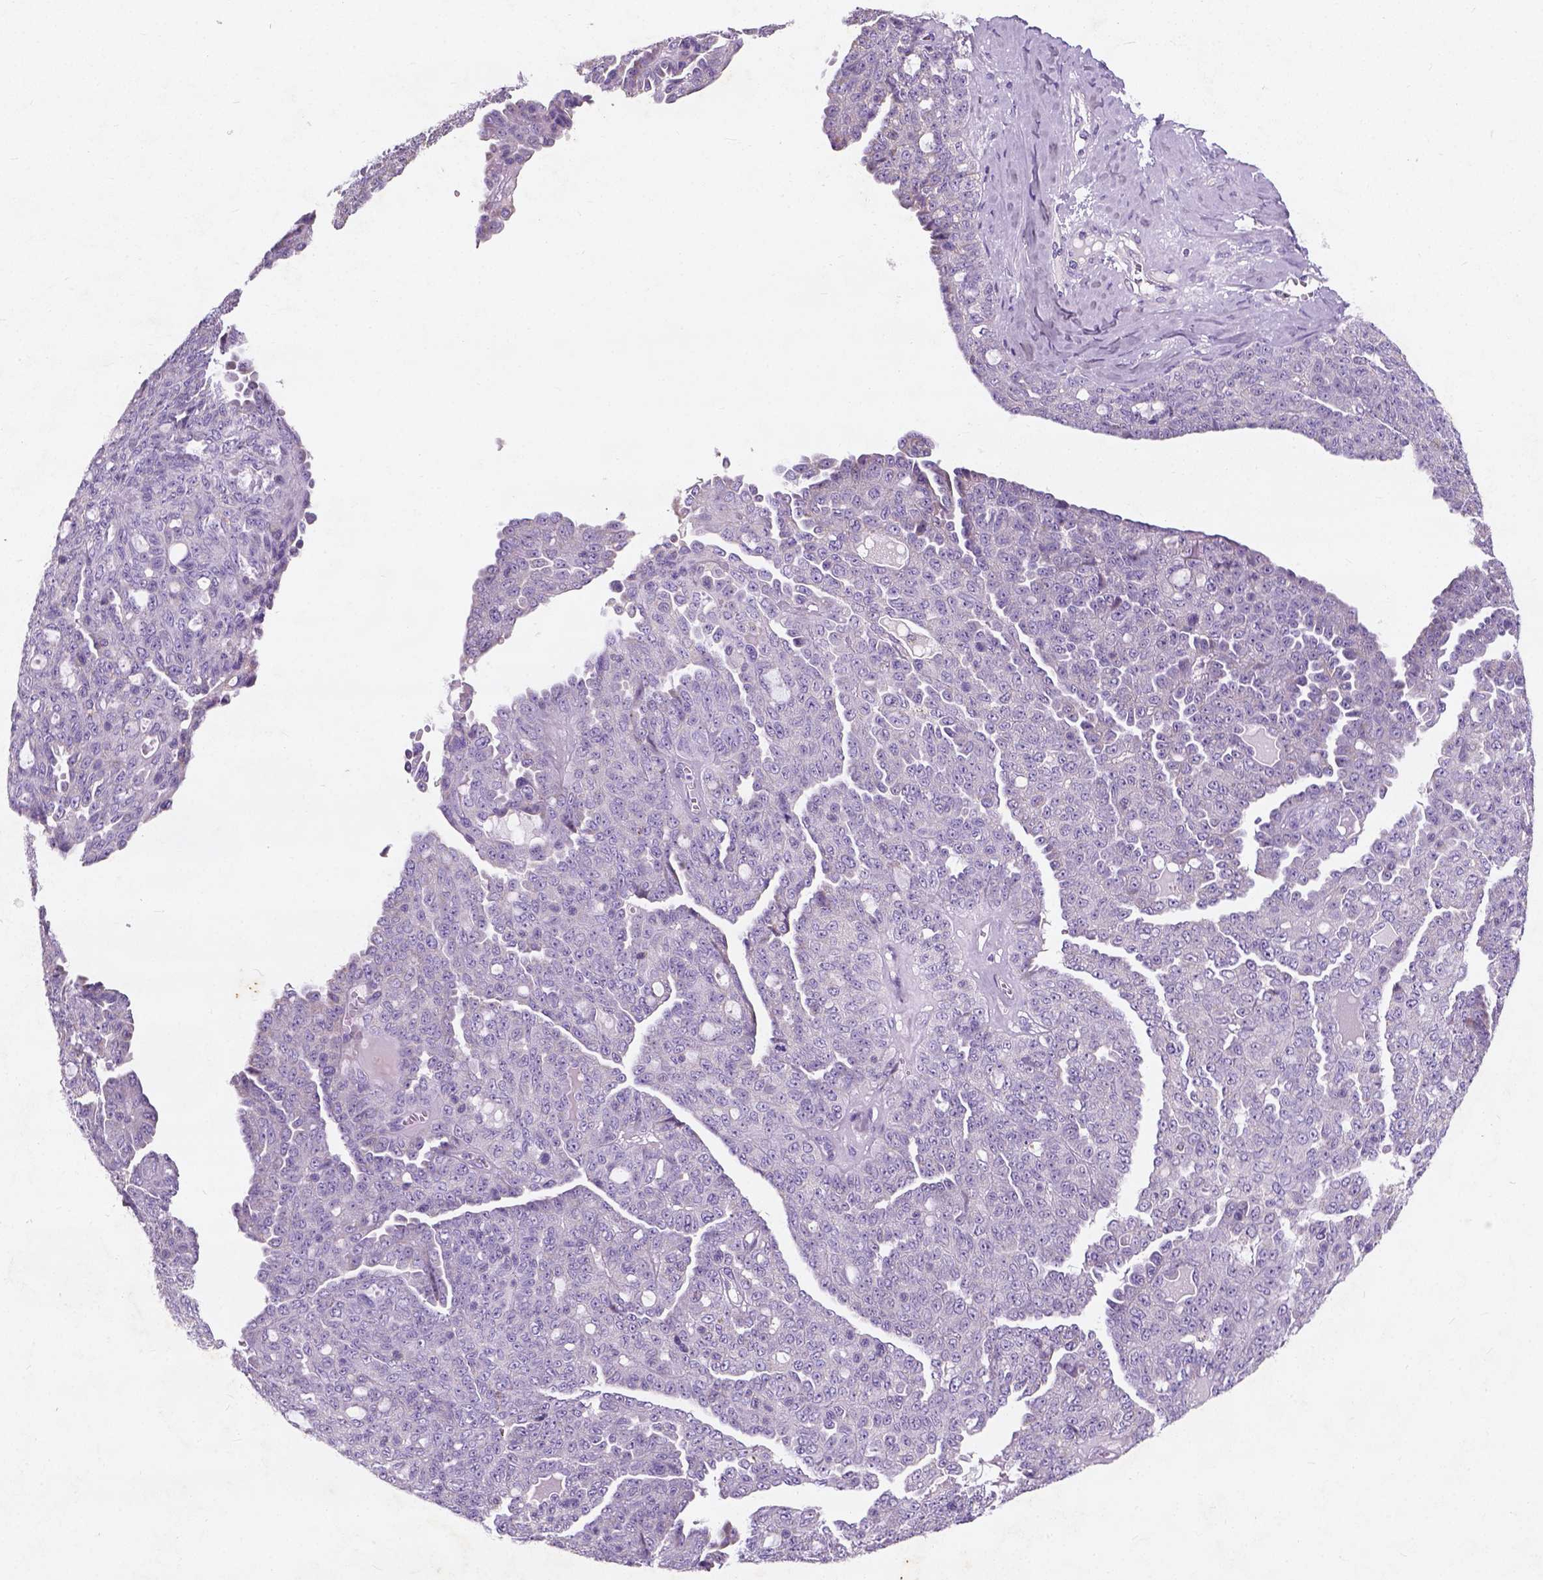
{"staining": {"intensity": "negative", "quantity": "none", "location": "none"}, "tissue": "ovarian cancer", "cell_type": "Tumor cells", "image_type": "cancer", "snomed": [{"axis": "morphology", "description": "Cystadenocarcinoma, serous, NOS"}, {"axis": "topography", "description": "Ovary"}], "caption": "DAB (3,3'-diaminobenzidine) immunohistochemical staining of ovarian serous cystadenocarcinoma exhibits no significant positivity in tumor cells.", "gene": "CHODL", "patient": {"sex": "female", "age": 71}}